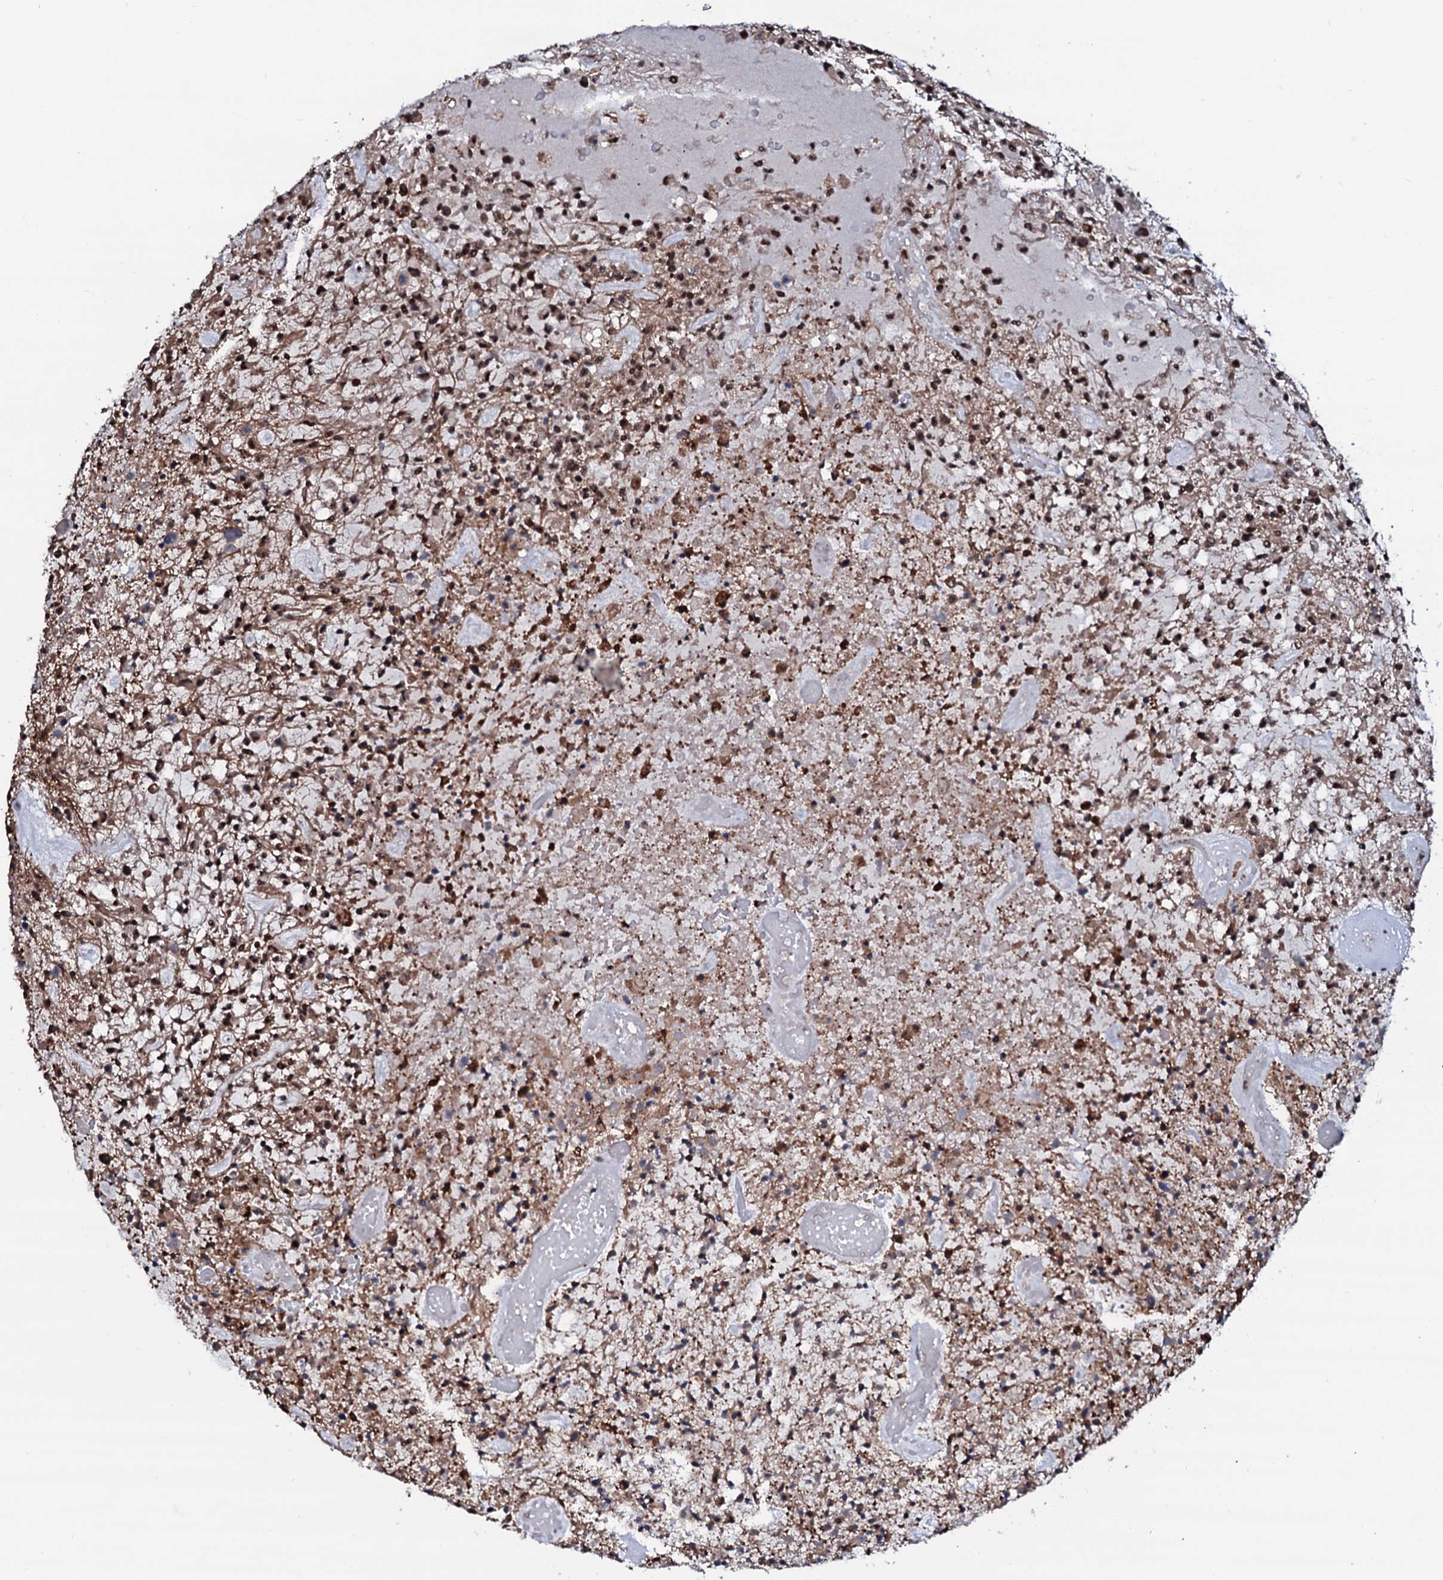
{"staining": {"intensity": "moderate", "quantity": ">75%", "location": "nuclear"}, "tissue": "glioma", "cell_type": "Tumor cells", "image_type": "cancer", "snomed": [{"axis": "morphology", "description": "Glioma, malignant, High grade"}, {"axis": "topography", "description": "Brain"}], "caption": "Tumor cells exhibit medium levels of moderate nuclear staining in approximately >75% of cells in malignant glioma (high-grade).", "gene": "PRPF18", "patient": {"sex": "male", "age": 47}}